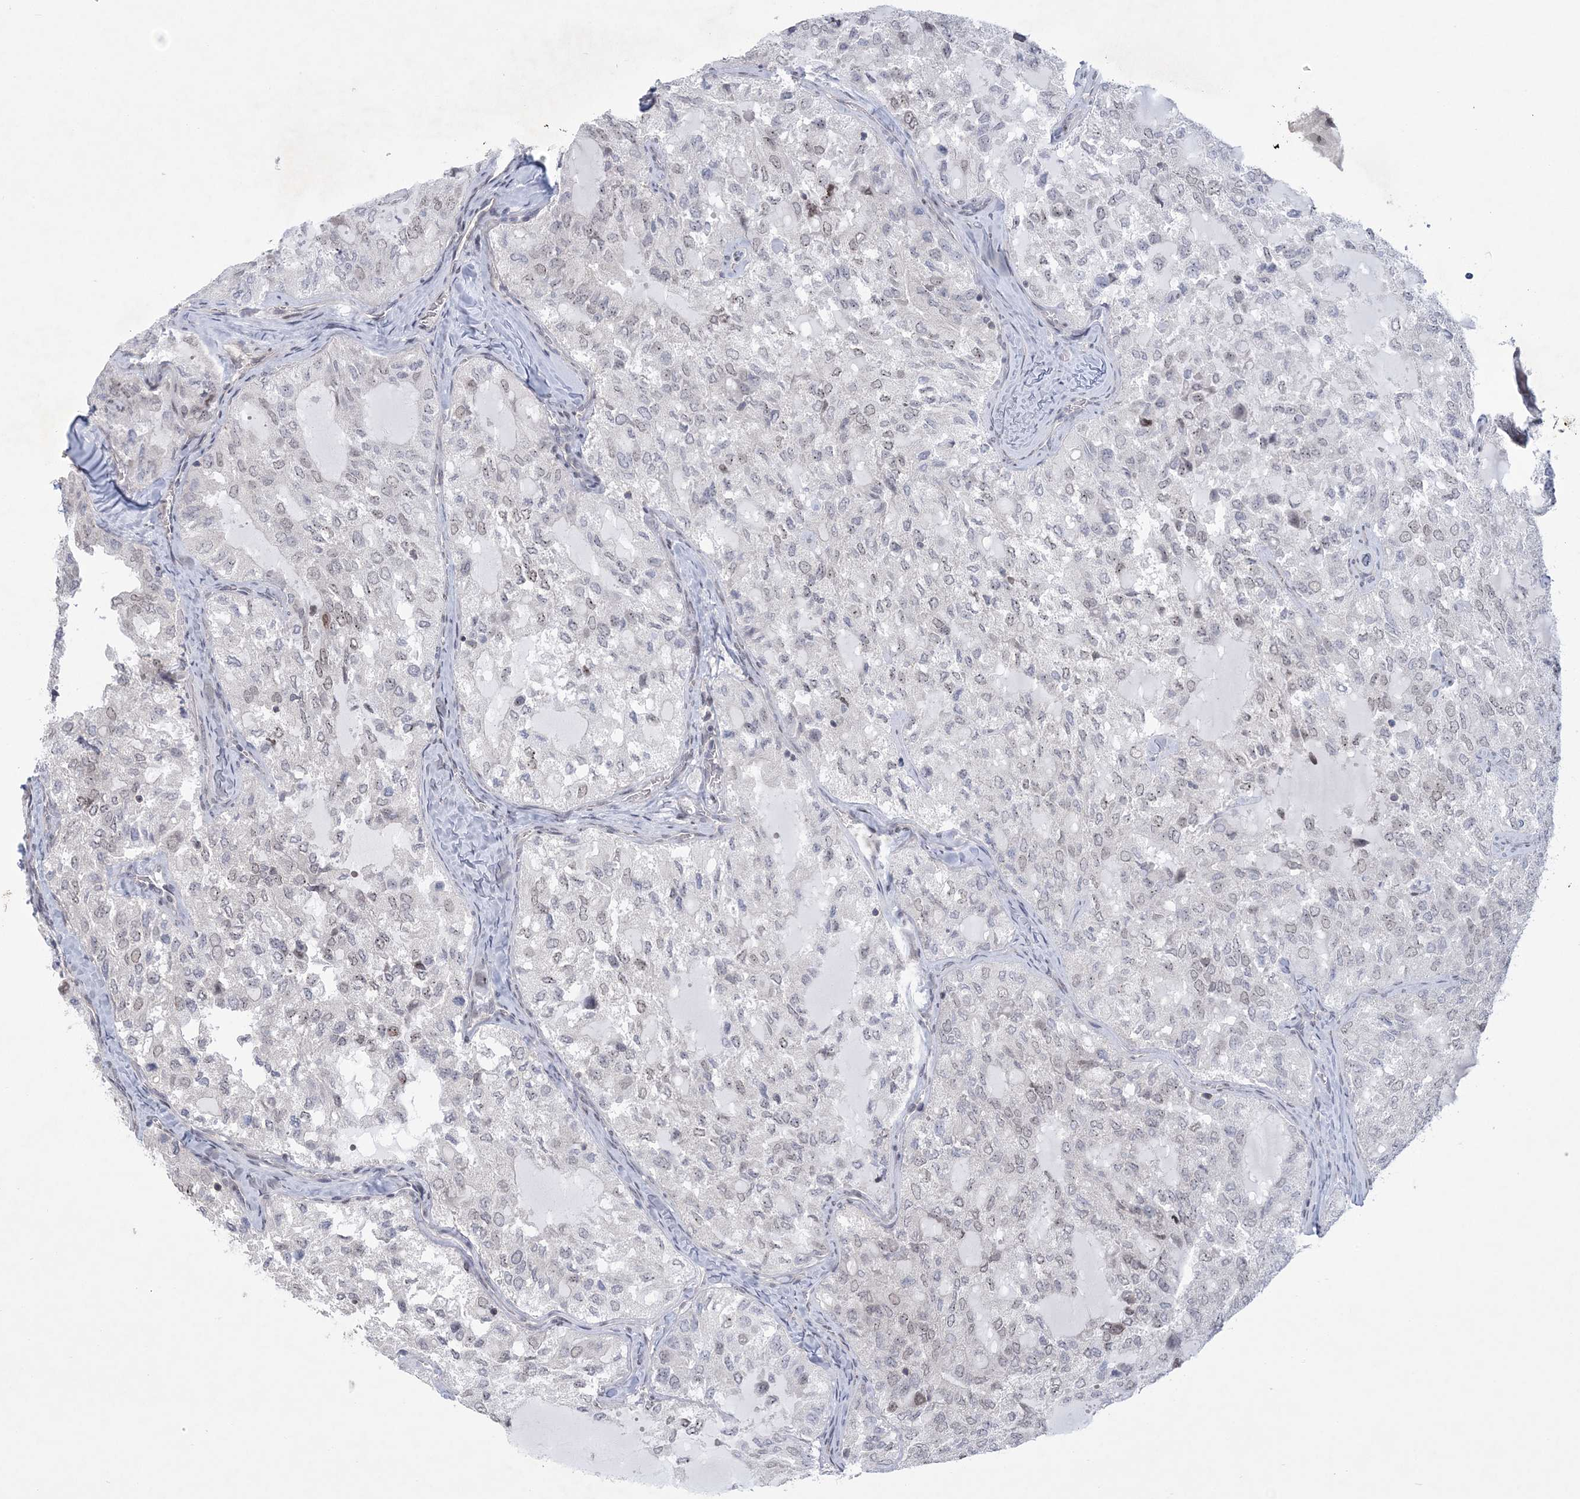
{"staining": {"intensity": "weak", "quantity": "<25%", "location": "nuclear"}, "tissue": "thyroid cancer", "cell_type": "Tumor cells", "image_type": "cancer", "snomed": [{"axis": "morphology", "description": "Follicular adenoma carcinoma, NOS"}, {"axis": "topography", "description": "Thyroid gland"}], "caption": "This is a micrograph of immunohistochemistry (IHC) staining of thyroid follicular adenoma carcinoma, which shows no positivity in tumor cells. The staining is performed using DAB brown chromogen with nuclei counter-stained in using hematoxylin.", "gene": "HOMEZ", "patient": {"sex": "male", "age": 75}}